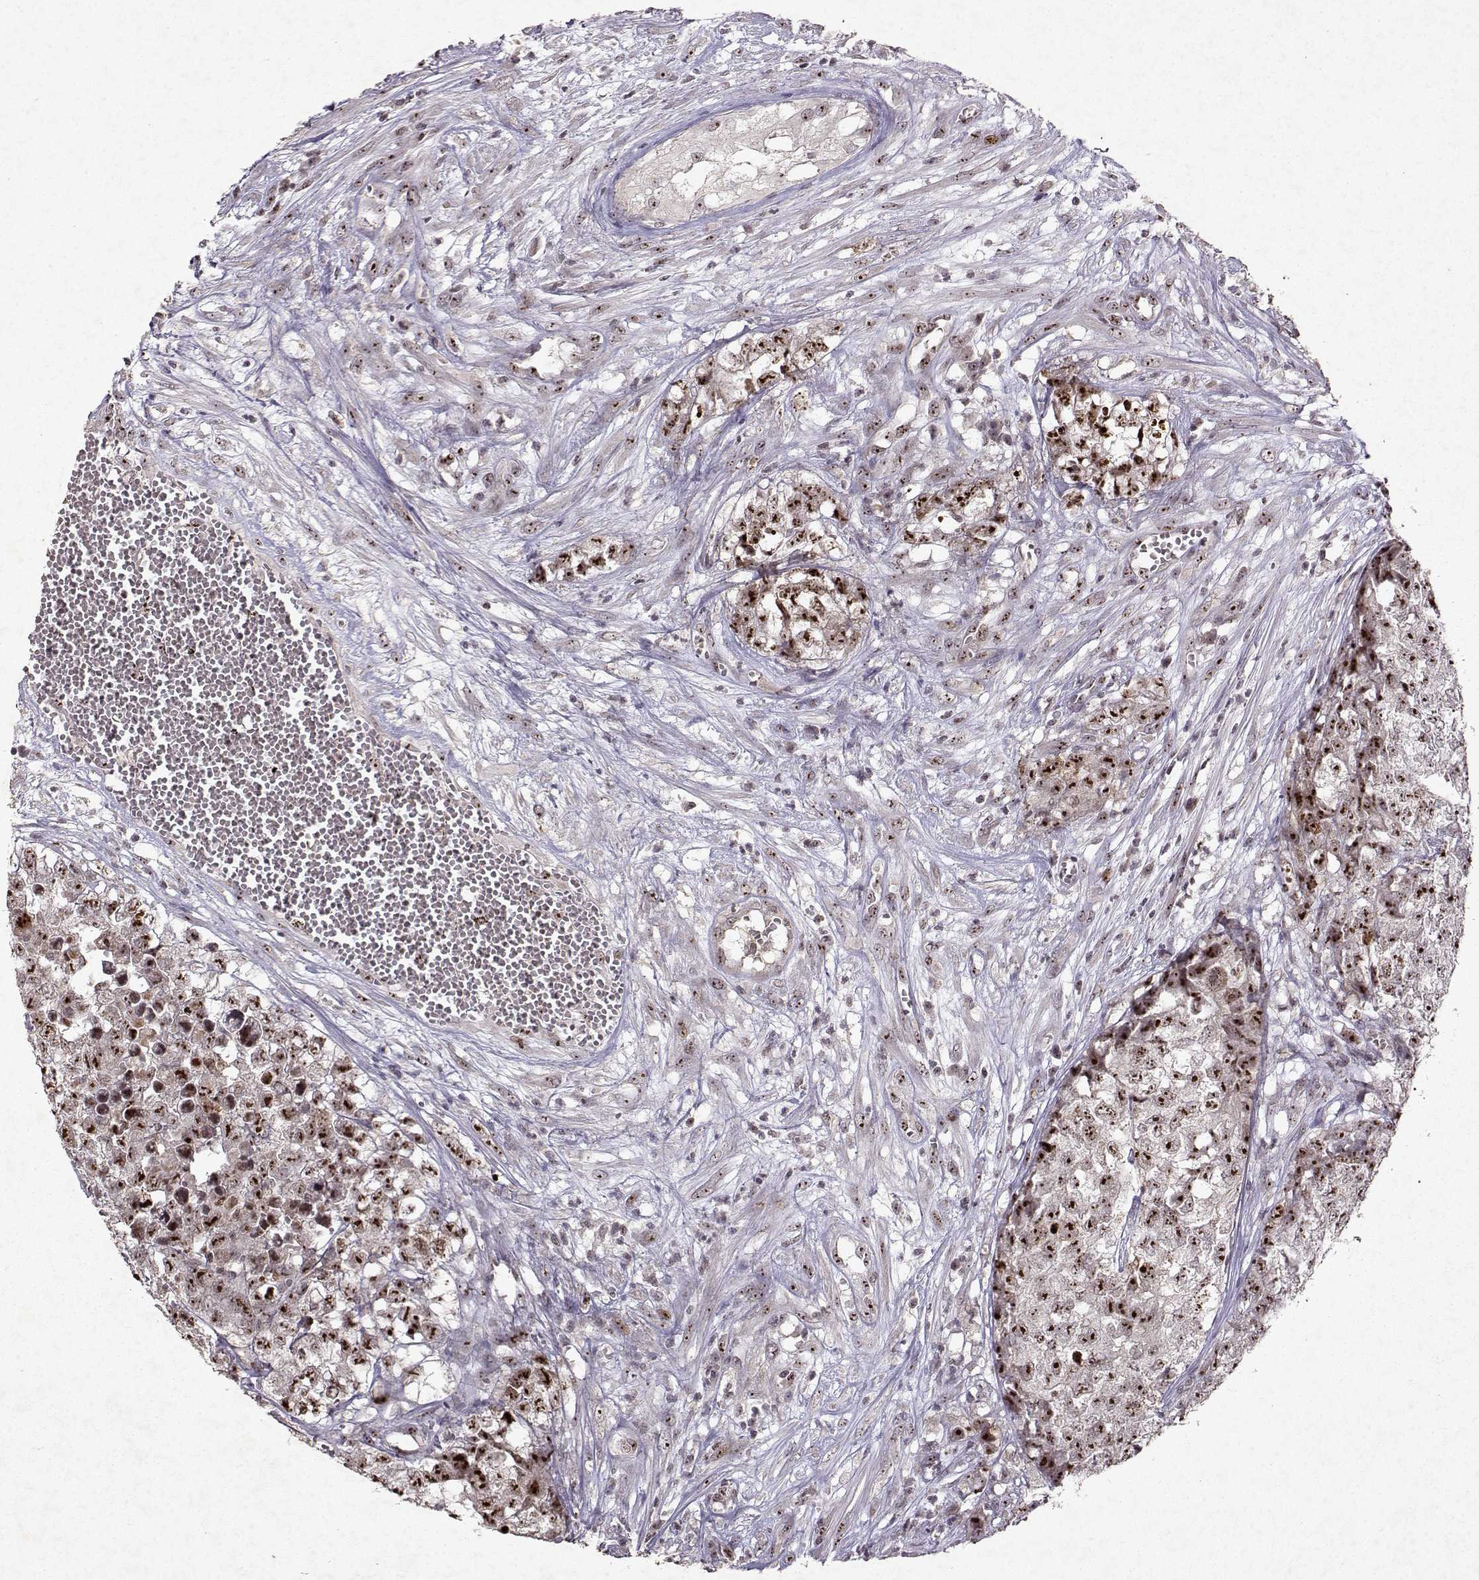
{"staining": {"intensity": "strong", "quantity": ">75%", "location": "nuclear"}, "tissue": "testis cancer", "cell_type": "Tumor cells", "image_type": "cancer", "snomed": [{"axis": "morphology", "description": "Seminoma, NOS"}, {"axis": "morphology", "description": "Carcinoma, Embryonal, NOS"}, {"axis": "topography", "description": "Testis"}], "caption": "Protein expression analysis of human seminoma (testis) reveals strong nuclear staining in about >75% of tumor cells. (Stains: DAB in brown, nuclei in blue, Microscopy: brightfield microscopy at high magnification).", "gene": "DDX56", "patient": {"sex": "male", "age": 22}}